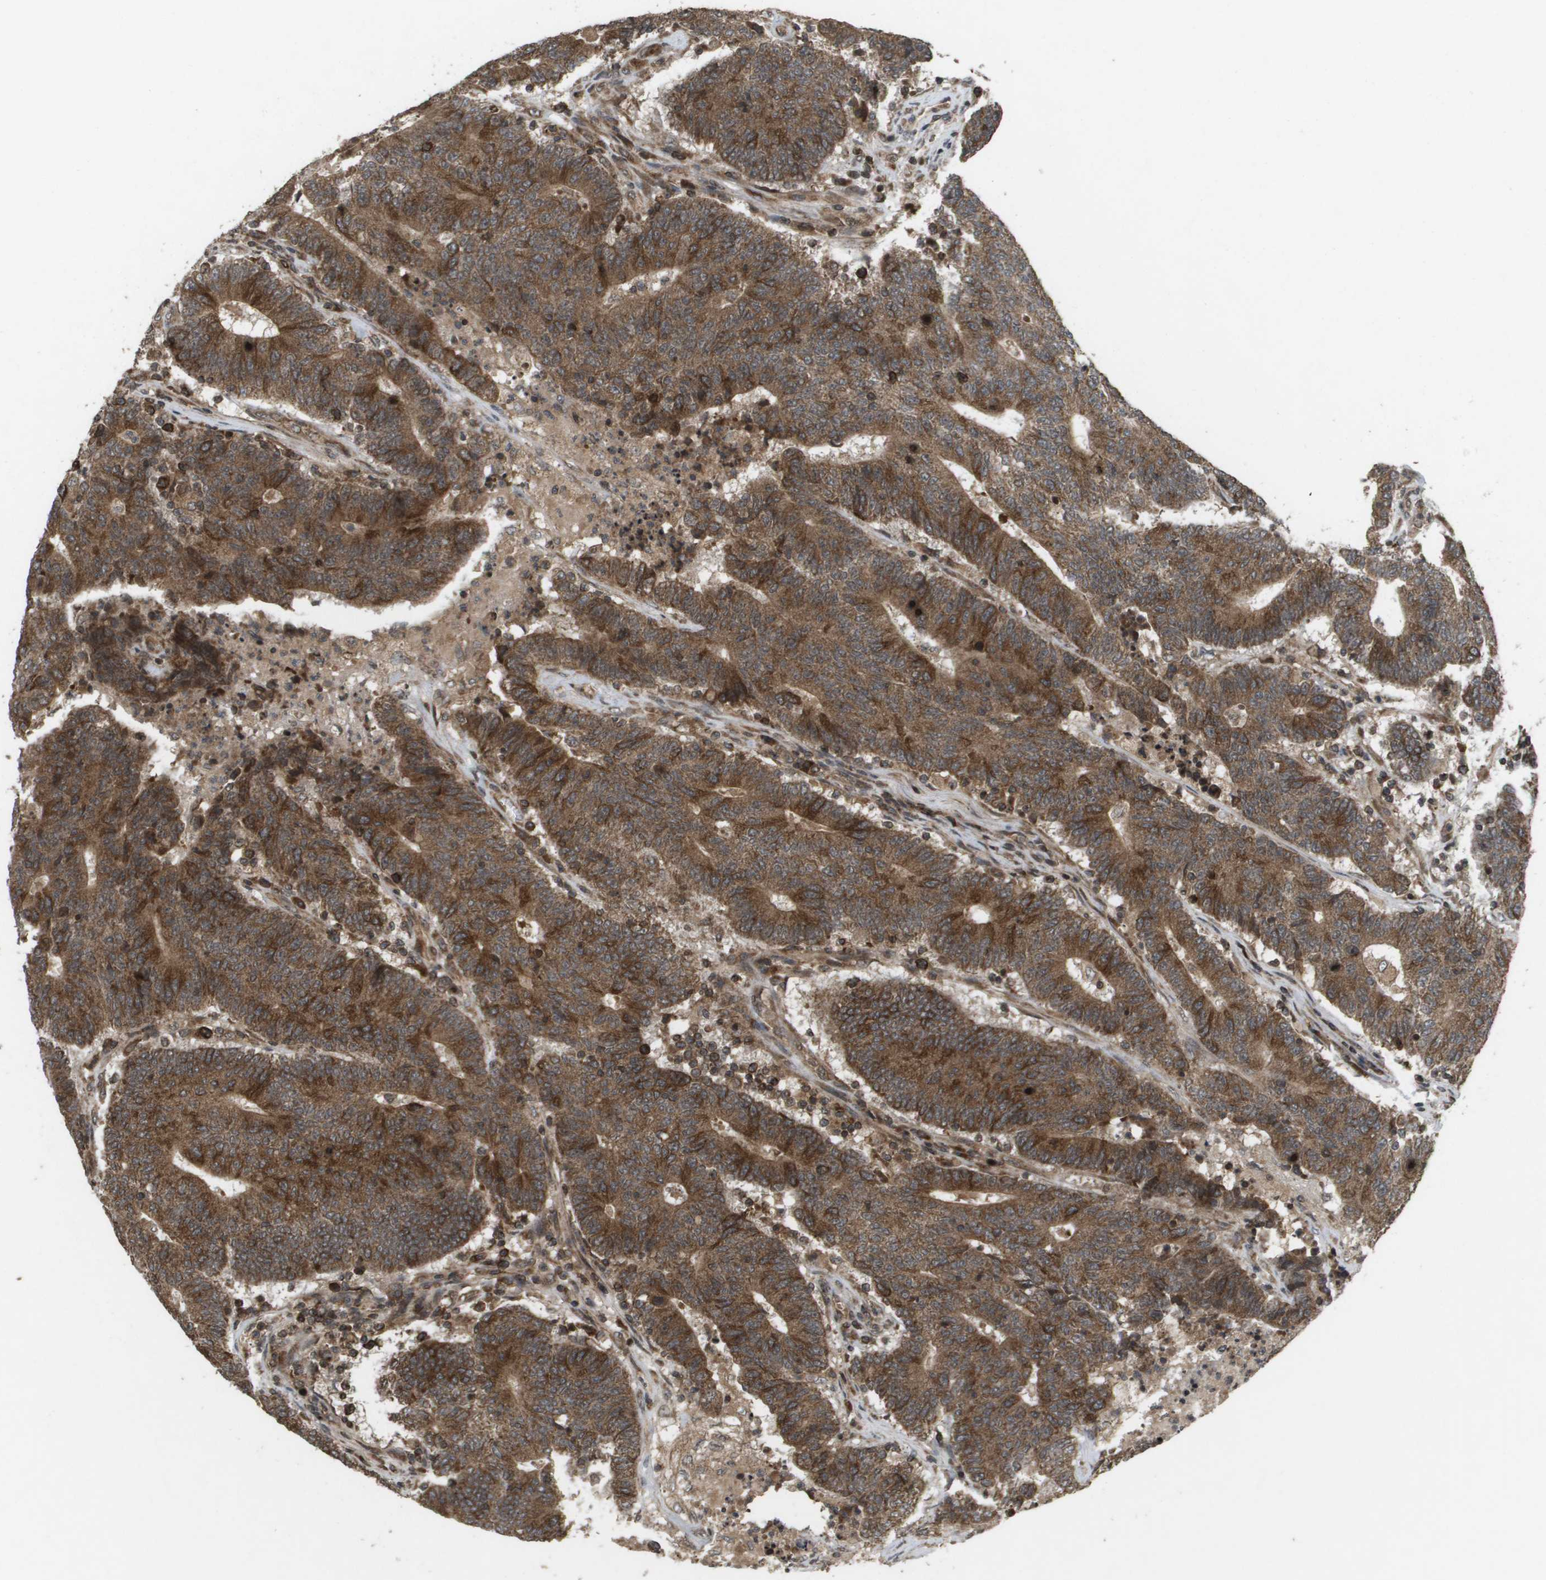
{"staining": {"intensity": "strong", "quantity": ">75%", "location": "cytoplasmic/membranous"}, "tissue": "colorectal cancer", "cell_type": "Tumor cells", "image_type": "cancer", "snomed": [{"axis": "morphology", "description": "Normal tissue, NOS"}, {"axis": "morphology", "description": "Adenocarcinoma, NOS"}, {"axis": "topography", "description": "Colon"}], "caption": "IHC histopathology image of neoplastic tissue: colorectal cancer stained using IHC shows high levels of strong protein expression localized specifically in the cytoplasmic/membranous of tumor cells, appearing as a cytoplasmic/membranous brown color.", "gene": "KIF11", "patient": {"sex": "female", "age": 75}}